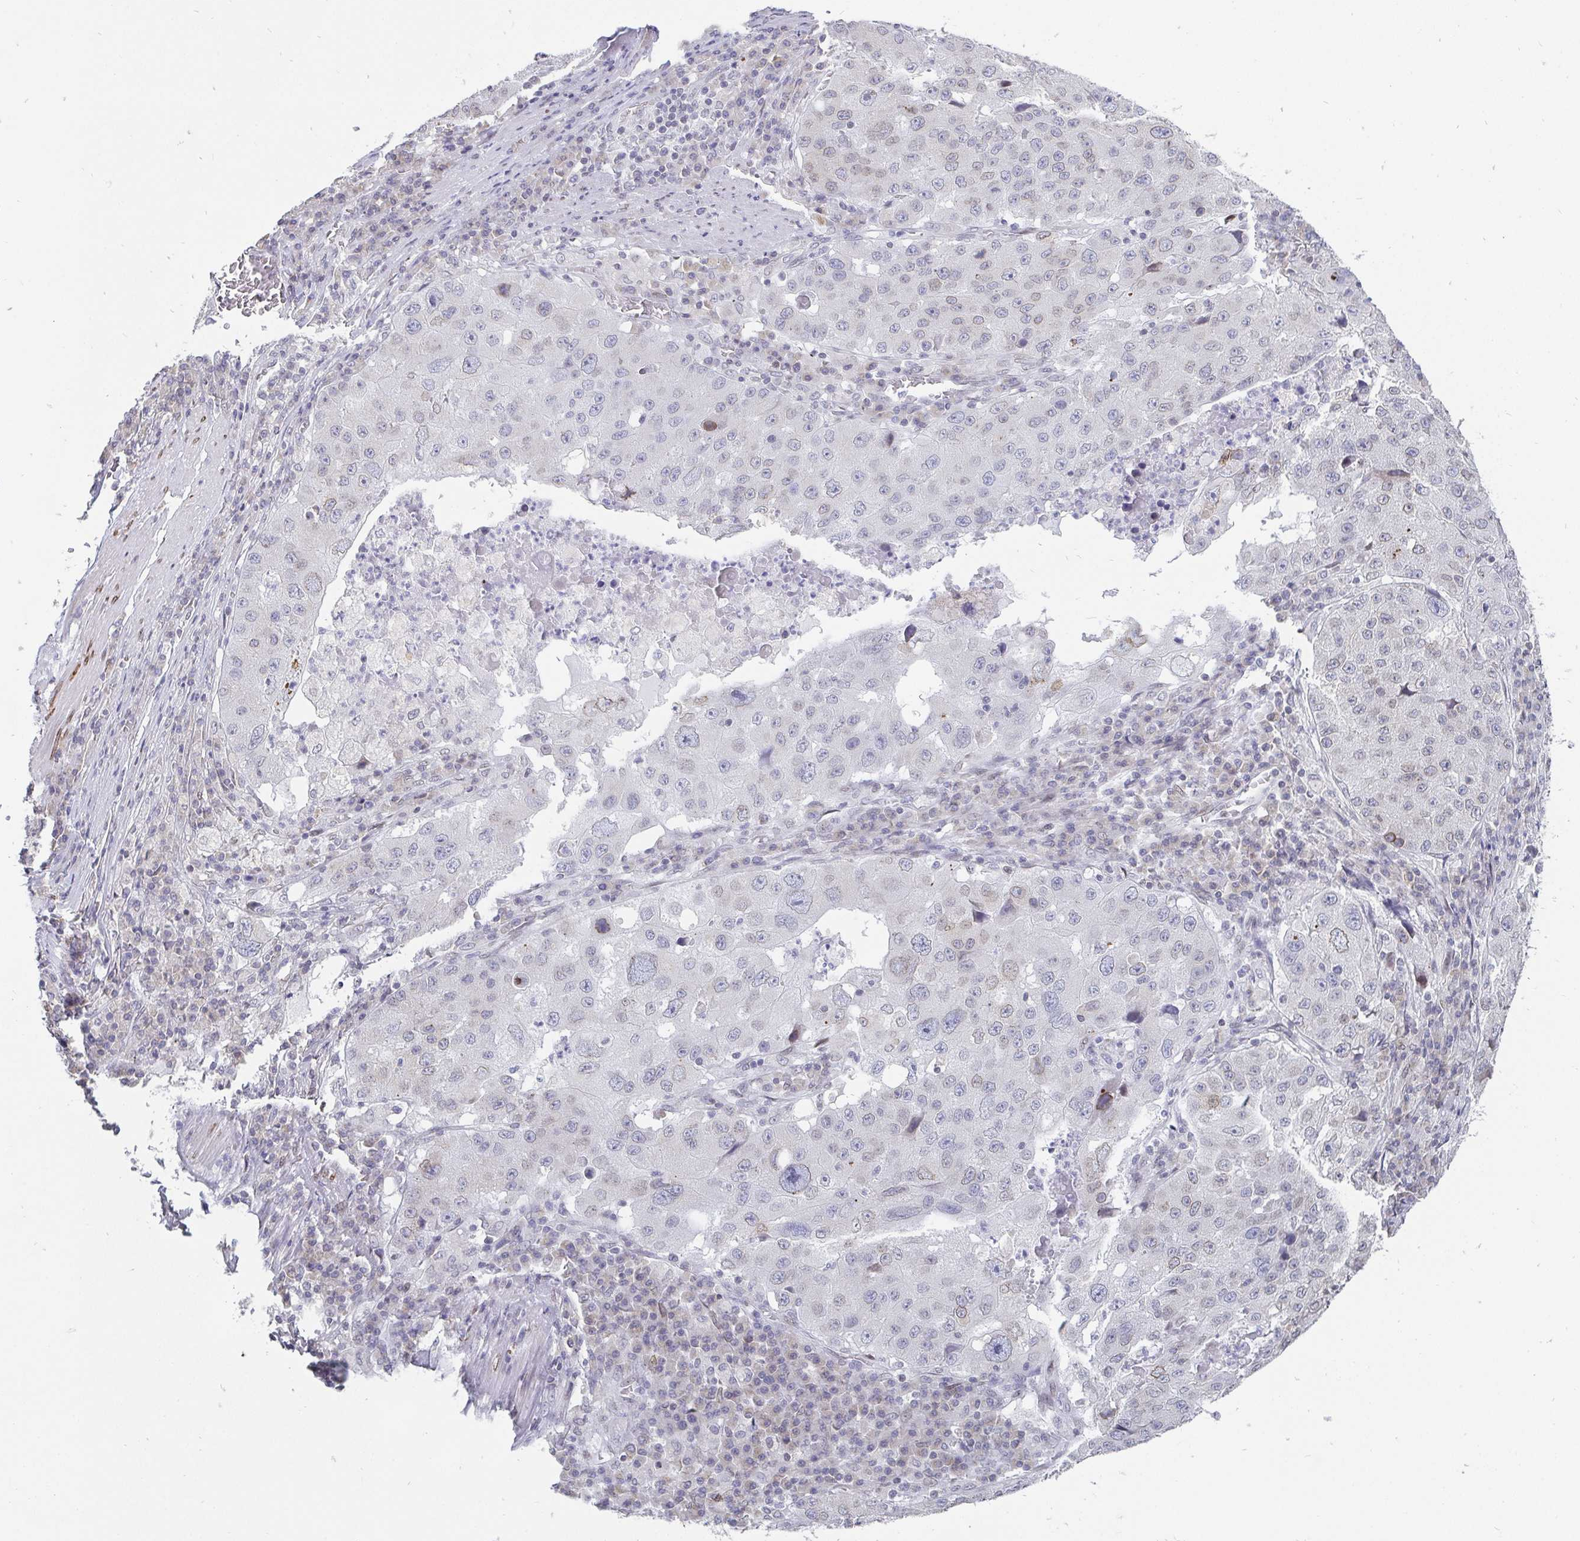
{"staining": {"intensity": "negative", "quantity": "none", "location": "none"}, "tissue": "stomach cancer", "cell_type": "Tumor cells", "image_type": "cancer", "snomed": [{"axis": "morphology", "description": "Adenocarcinoma, NOS"}, {"axis": "topography", "description": "Stomach"}], "caption": "Immunohistochemical staining of stomach cancer (adenocarcinoma) demonstrates no significant staining in tumor cells. (DAB (3,3'-diaminobenzidine) immunohistochemistry (IHC), high magnification).", "gene": "EMD", "patient": {"sex": "male", "age": 71}}